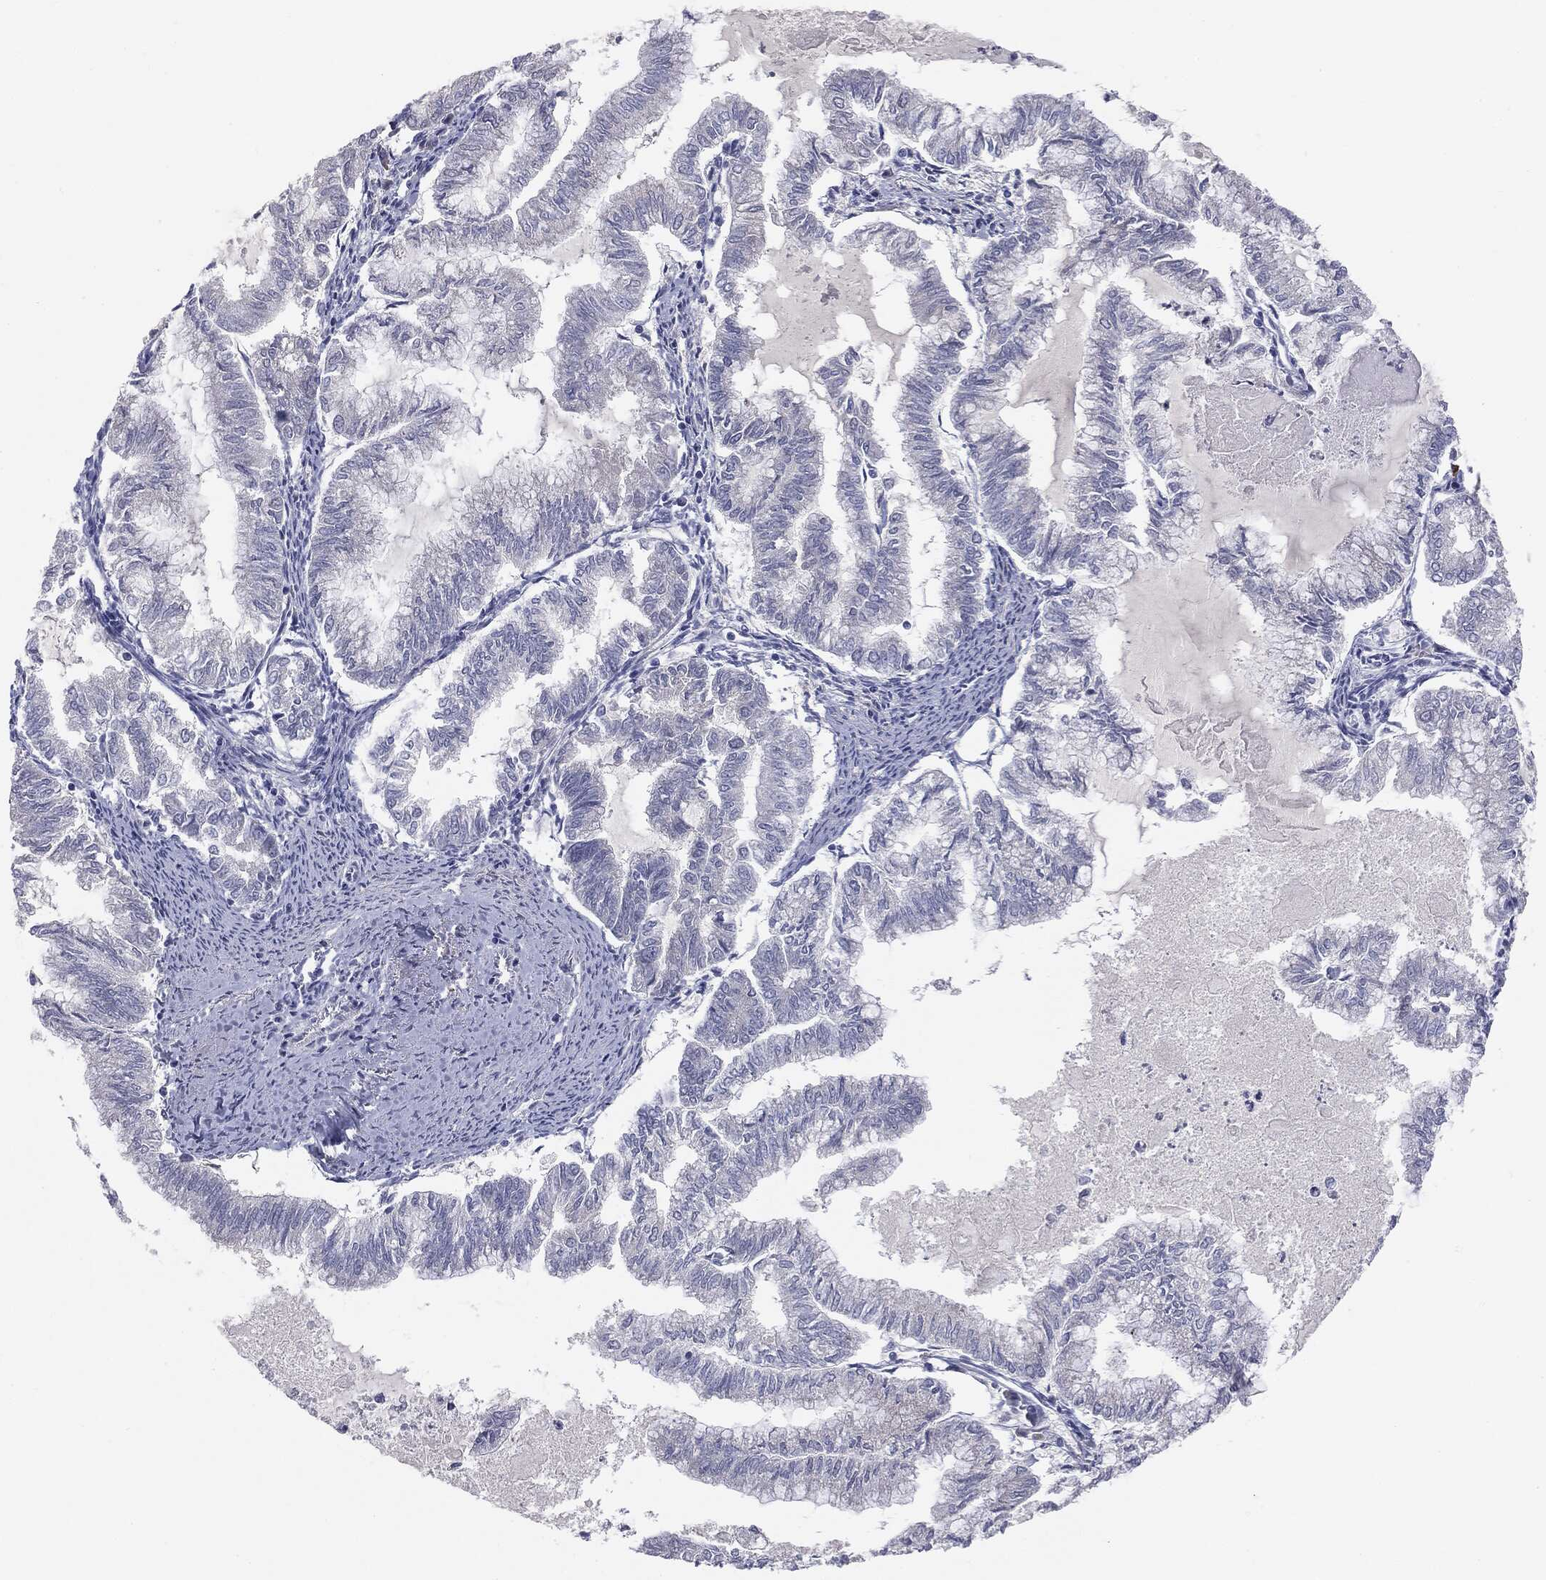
{"staining": {"intensity": "negative", "quantity": "none", "location": "none"}, "tissue": "endometrial cancer", "cell_type": "Tumor cells", "image_type": "cancer", "snomed": [{"axis": "morphology", "description": "Adenocarcinoma, NOS"}, {"axis": "topography", "description": "Endometrium"}], "caption": "Human endometrial cancer (adenocarcinoma) stained for a protein using IHC shows no positivity in tumor cells.", "gene": "KRT5", "patient": {"sex": "female", "age": 79}}